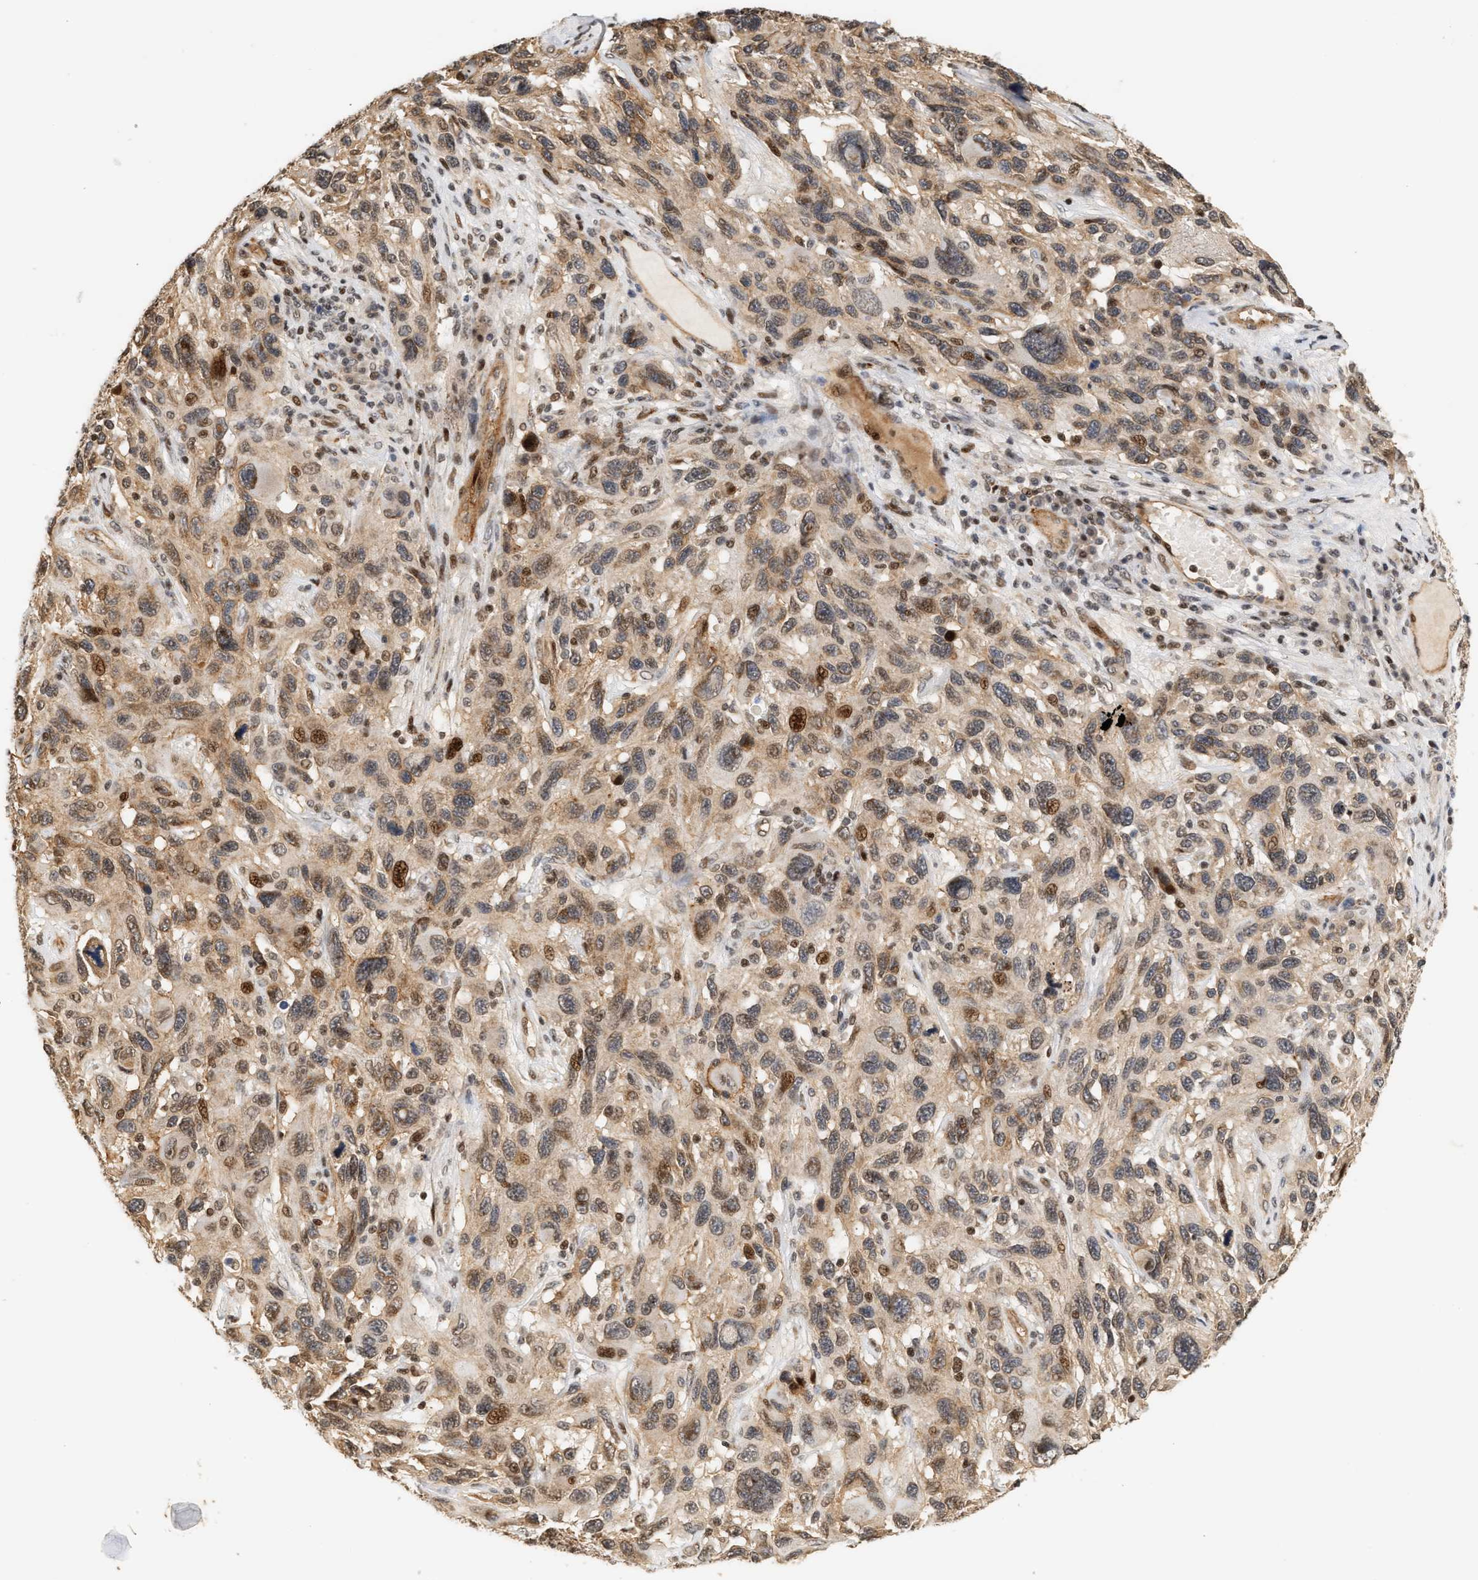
{"staining": {"intensity": "moderate", "quantity": ">75%", "location": "cytoplasmic/membranous,nuclear"}, "tissue": "melanoma", "cell_type": "Tumor cells", "image_type": "cancer", "snomed": [{"axis": "morphology", "description": "Malignant melanoma, NOS"}, {"axis": "topography", "description": "Skin"}], "caption": "Immunohistochemical staining of human malignant melanoma reveals medium levels of moderate cytoplasmic/membranous and nuclear expression in about >75% of tumor cells.", "gene": "PLXND1", "patient": {"sex": "male", "age": 53}}